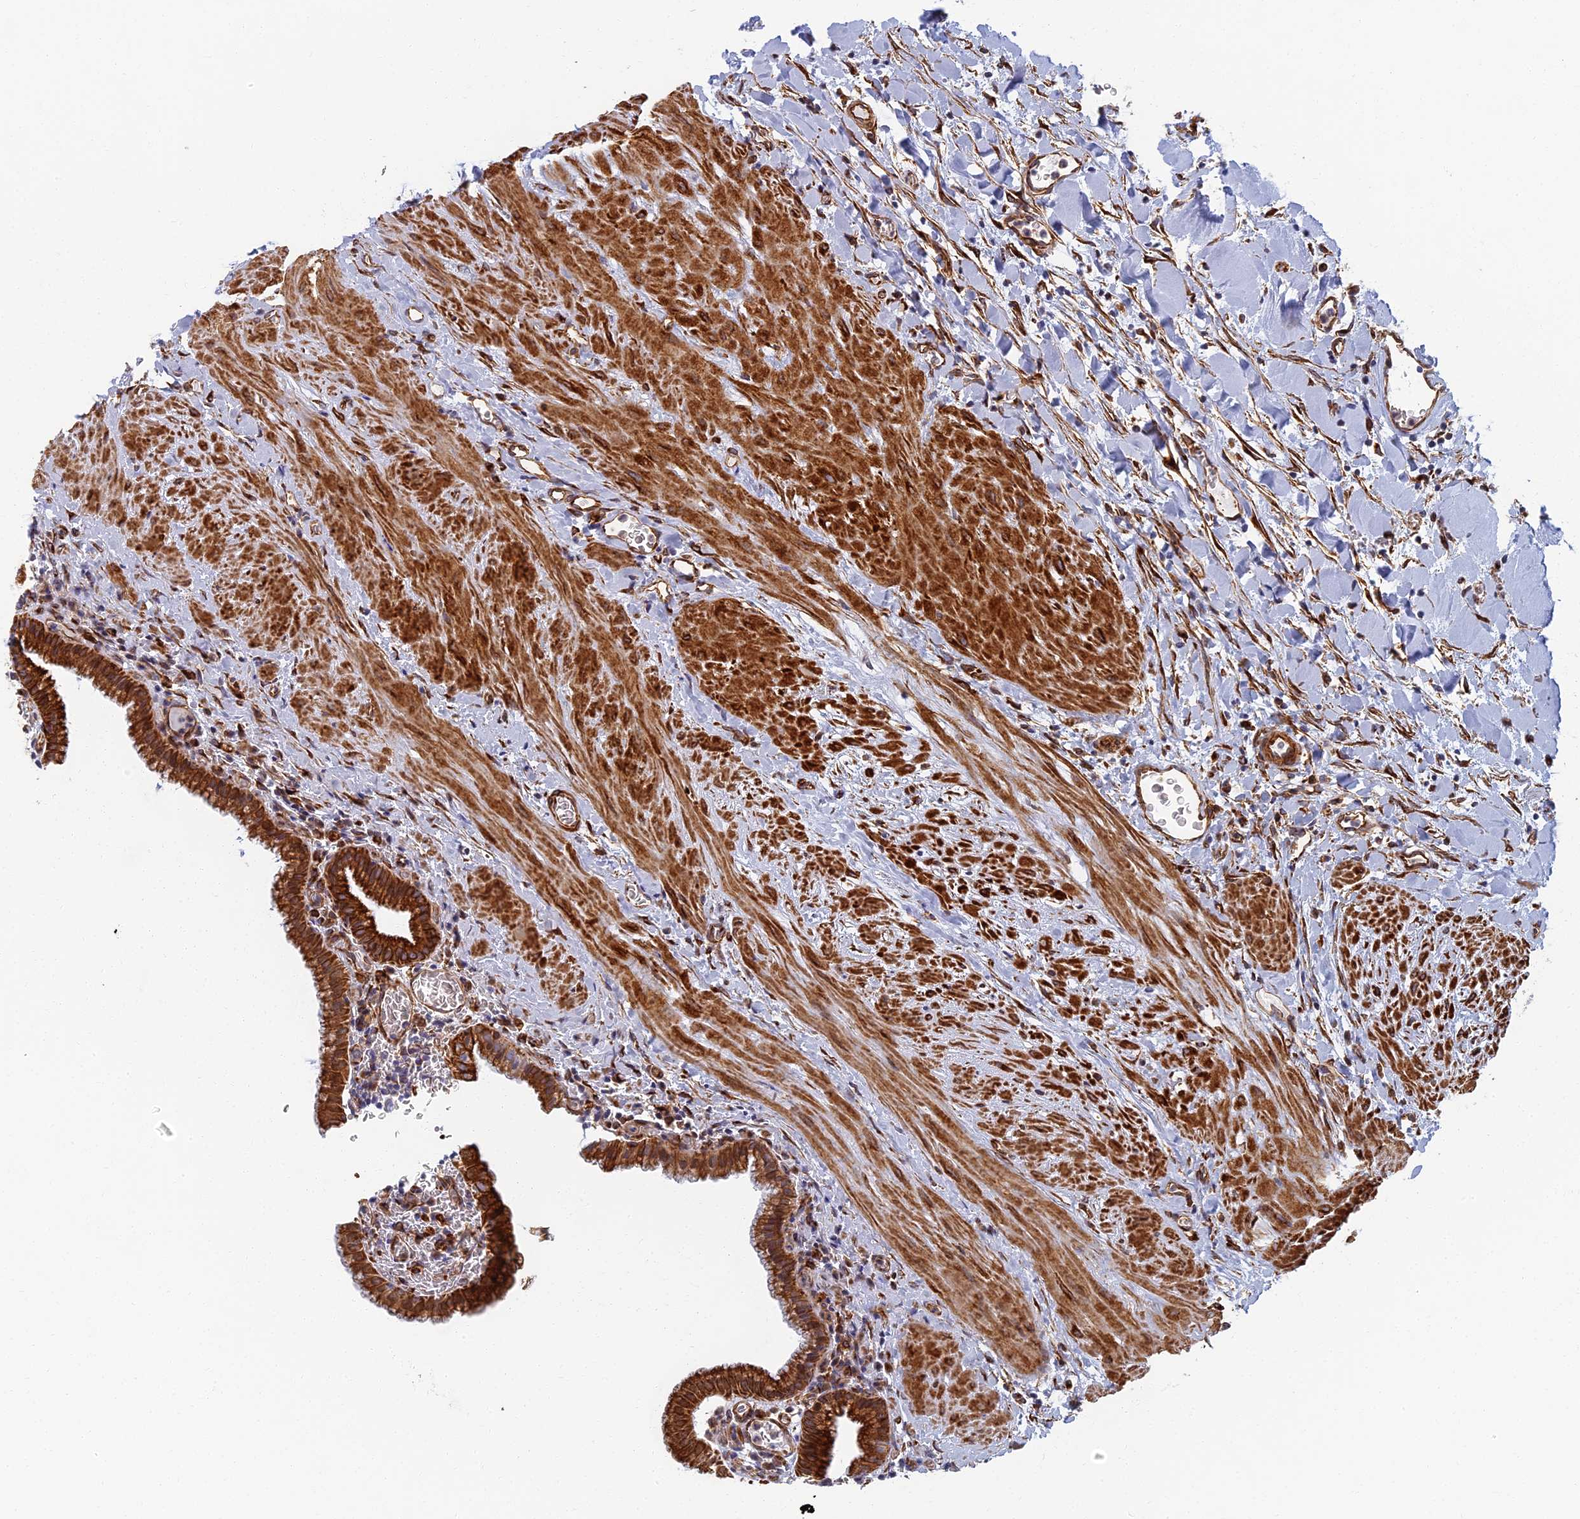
{"staining": {"intensity": "strong", "quantity": ">75%", "location": "cytoplasmic/membranous"}, "tissue": "gallbladder", "cell_type": "Glandular cells", "image_type": "normal", "snomed": [{"axis": "morphology", "description": "Normal tissue, NOS"}, {"axis": "topography", "description": "Gallbladder"}], "caption": "A photomicrograph of human gallbladder stained for a protein reveals strong cytoplasmic/membranous brown staining in glandular cells. (DAB = brown stain, brightfield microscopy at high magnification).", "gene": "ABCB10", "patient": {"sex": "male", "age": 78}}